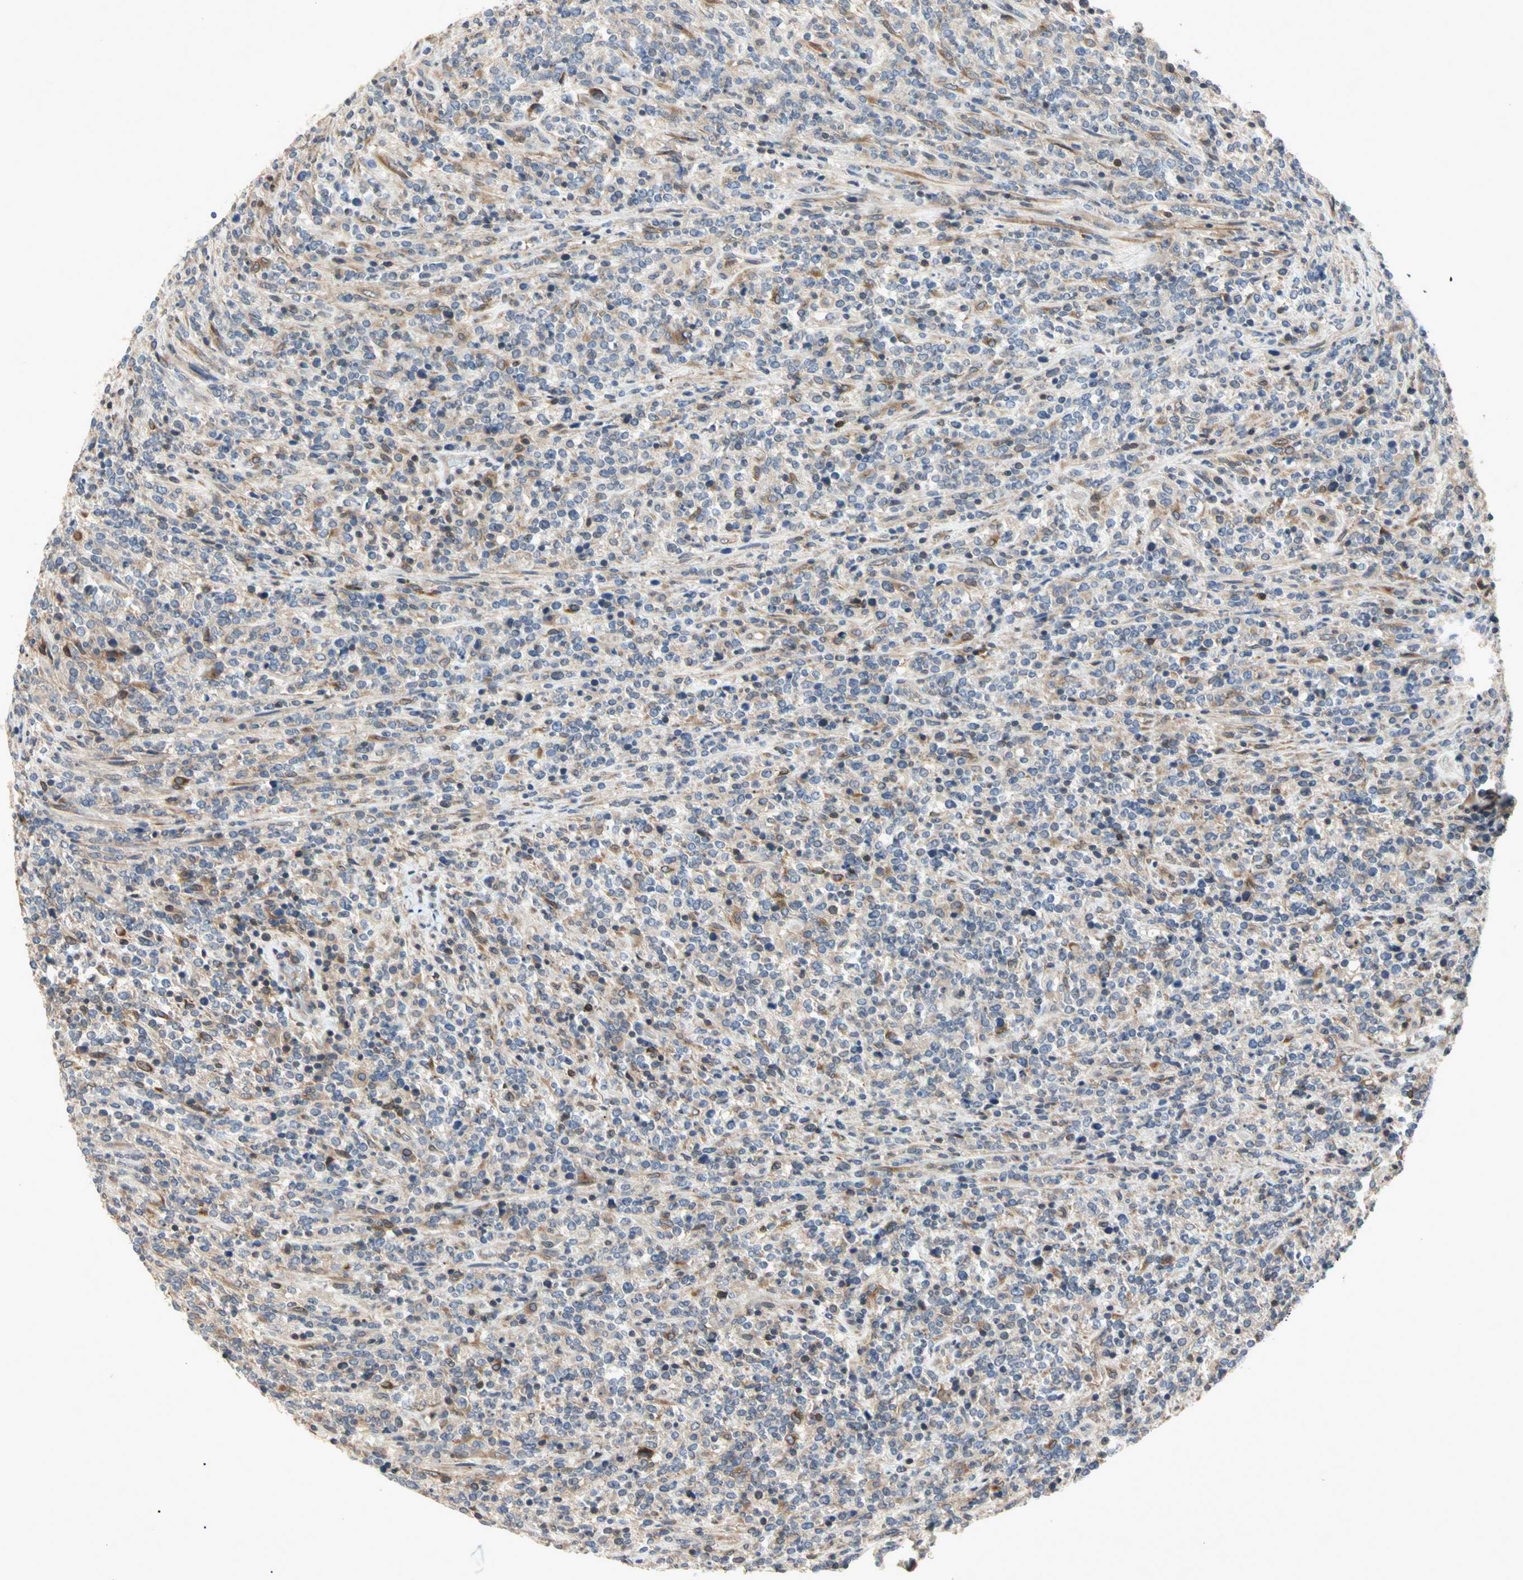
{"staining": {"intensity": "moderate", "quantity": "<25%", "location": "cytoplasmic/membranous"}, "tissue": "lymphoma", "cell_type": "Tumor cells", "image_type": "cancer", "snomed": [{"axis": "morphology", "description": "Malignant lymphoma, non-Hodgkin's type, High grade"}, {"axis": "topography", "description": "Soft tissue"}], "caption": "A brown stain highlights moderate cytoplasmic/membranous positivity of a protein in human high-grade malignant lymphoma, non-Hodgkin's type tumor cells.", "gene": "CRTAC1", "patient": {"sex": "male", "age": 18}}